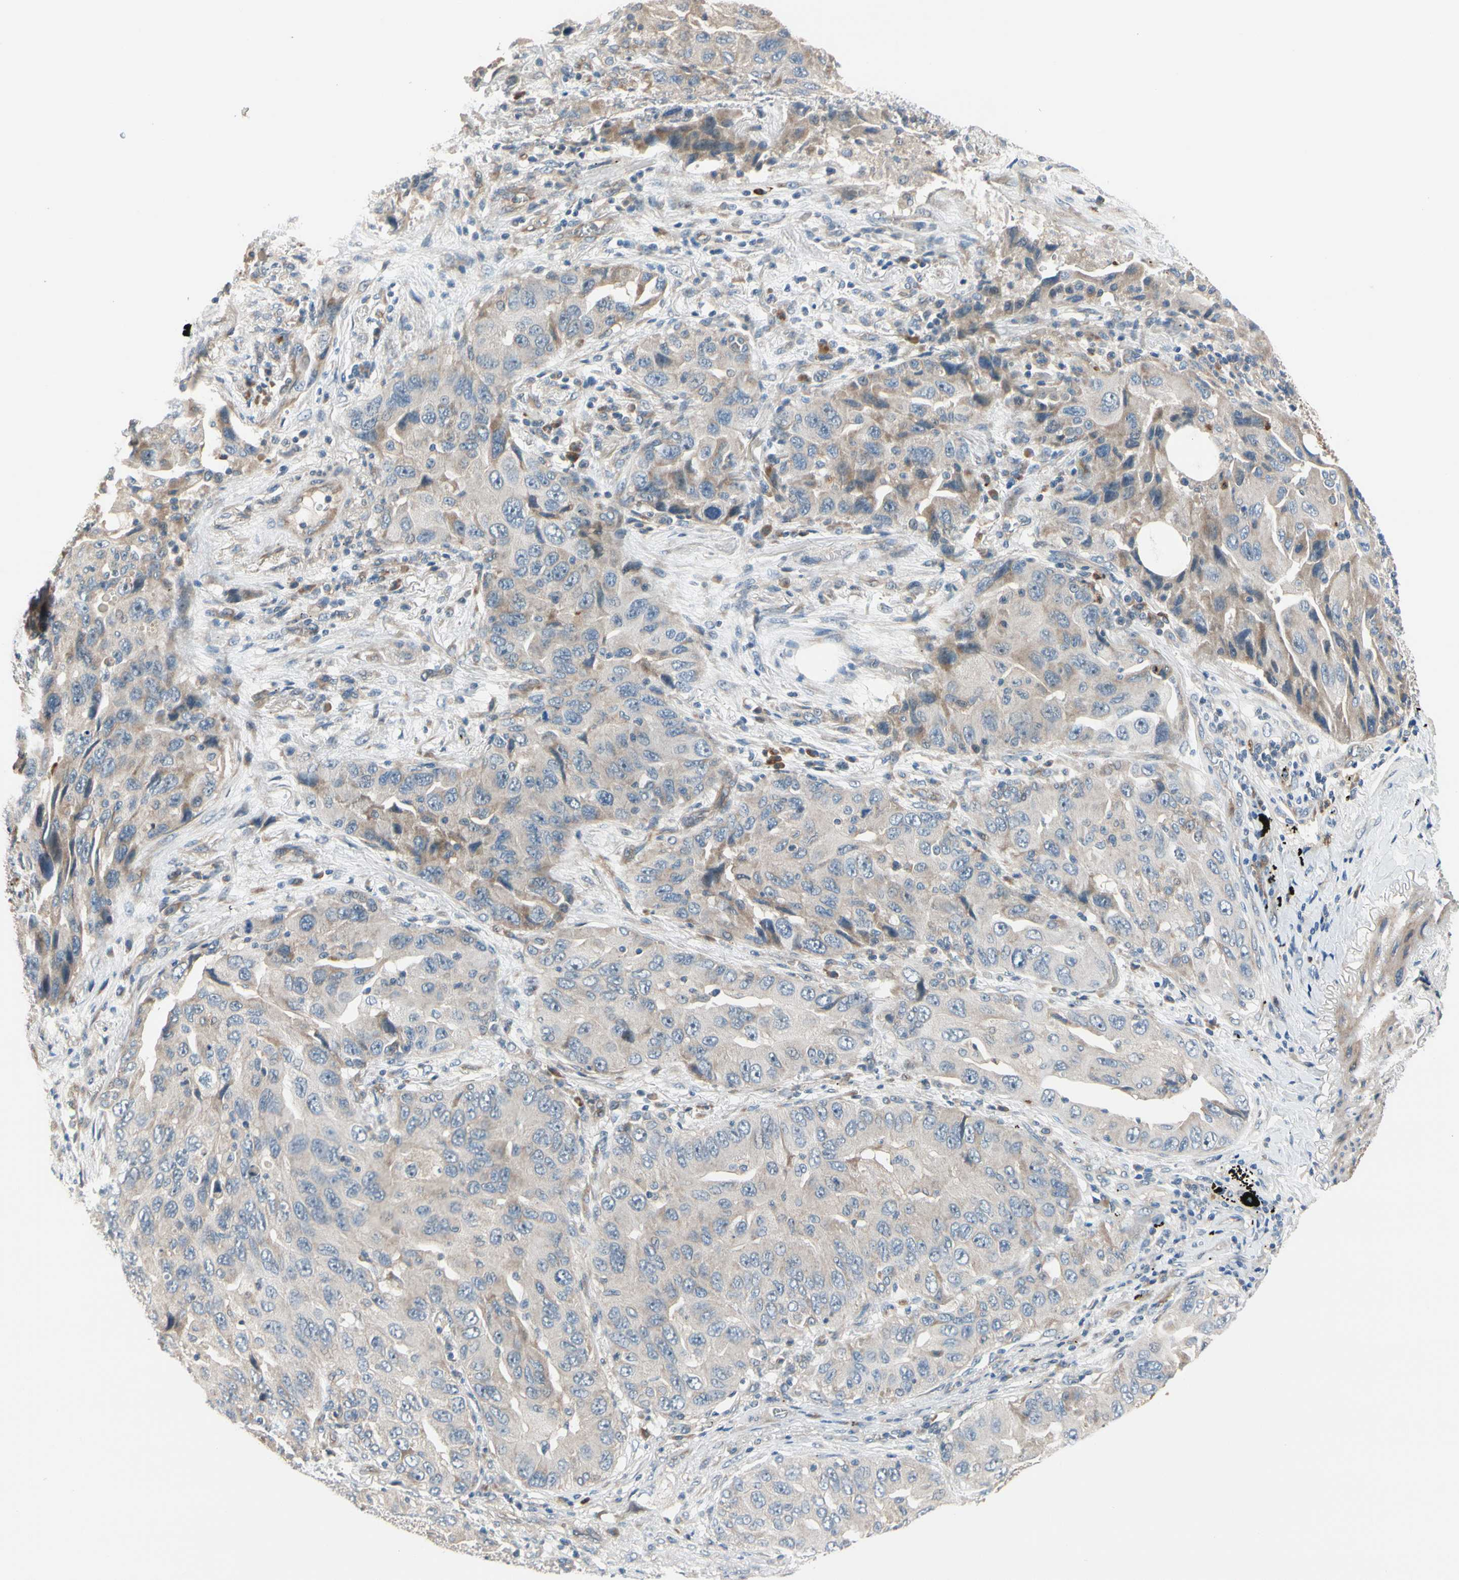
{"staining": {"intensity": "weak", "quantity": "<25%", "location": "cytoplasmic/membranous"}, "tissue": "lung cancer", "cell_type": "Tumor cells", "image_type": "cancer", "snomed": [{"axis": "morphology", "description": "Adenocarcinoma, NOS"}, {"axis": "topography", "description": "Lung"}], "caption": "A high-resolution image shows immunohistochemistry (IHC) staining of lung adenocarcinoma, which displays no significant positivity in tumor cells.", "gene": "SIGLEC5", "patient": {"sex": "female", "age": 65}}